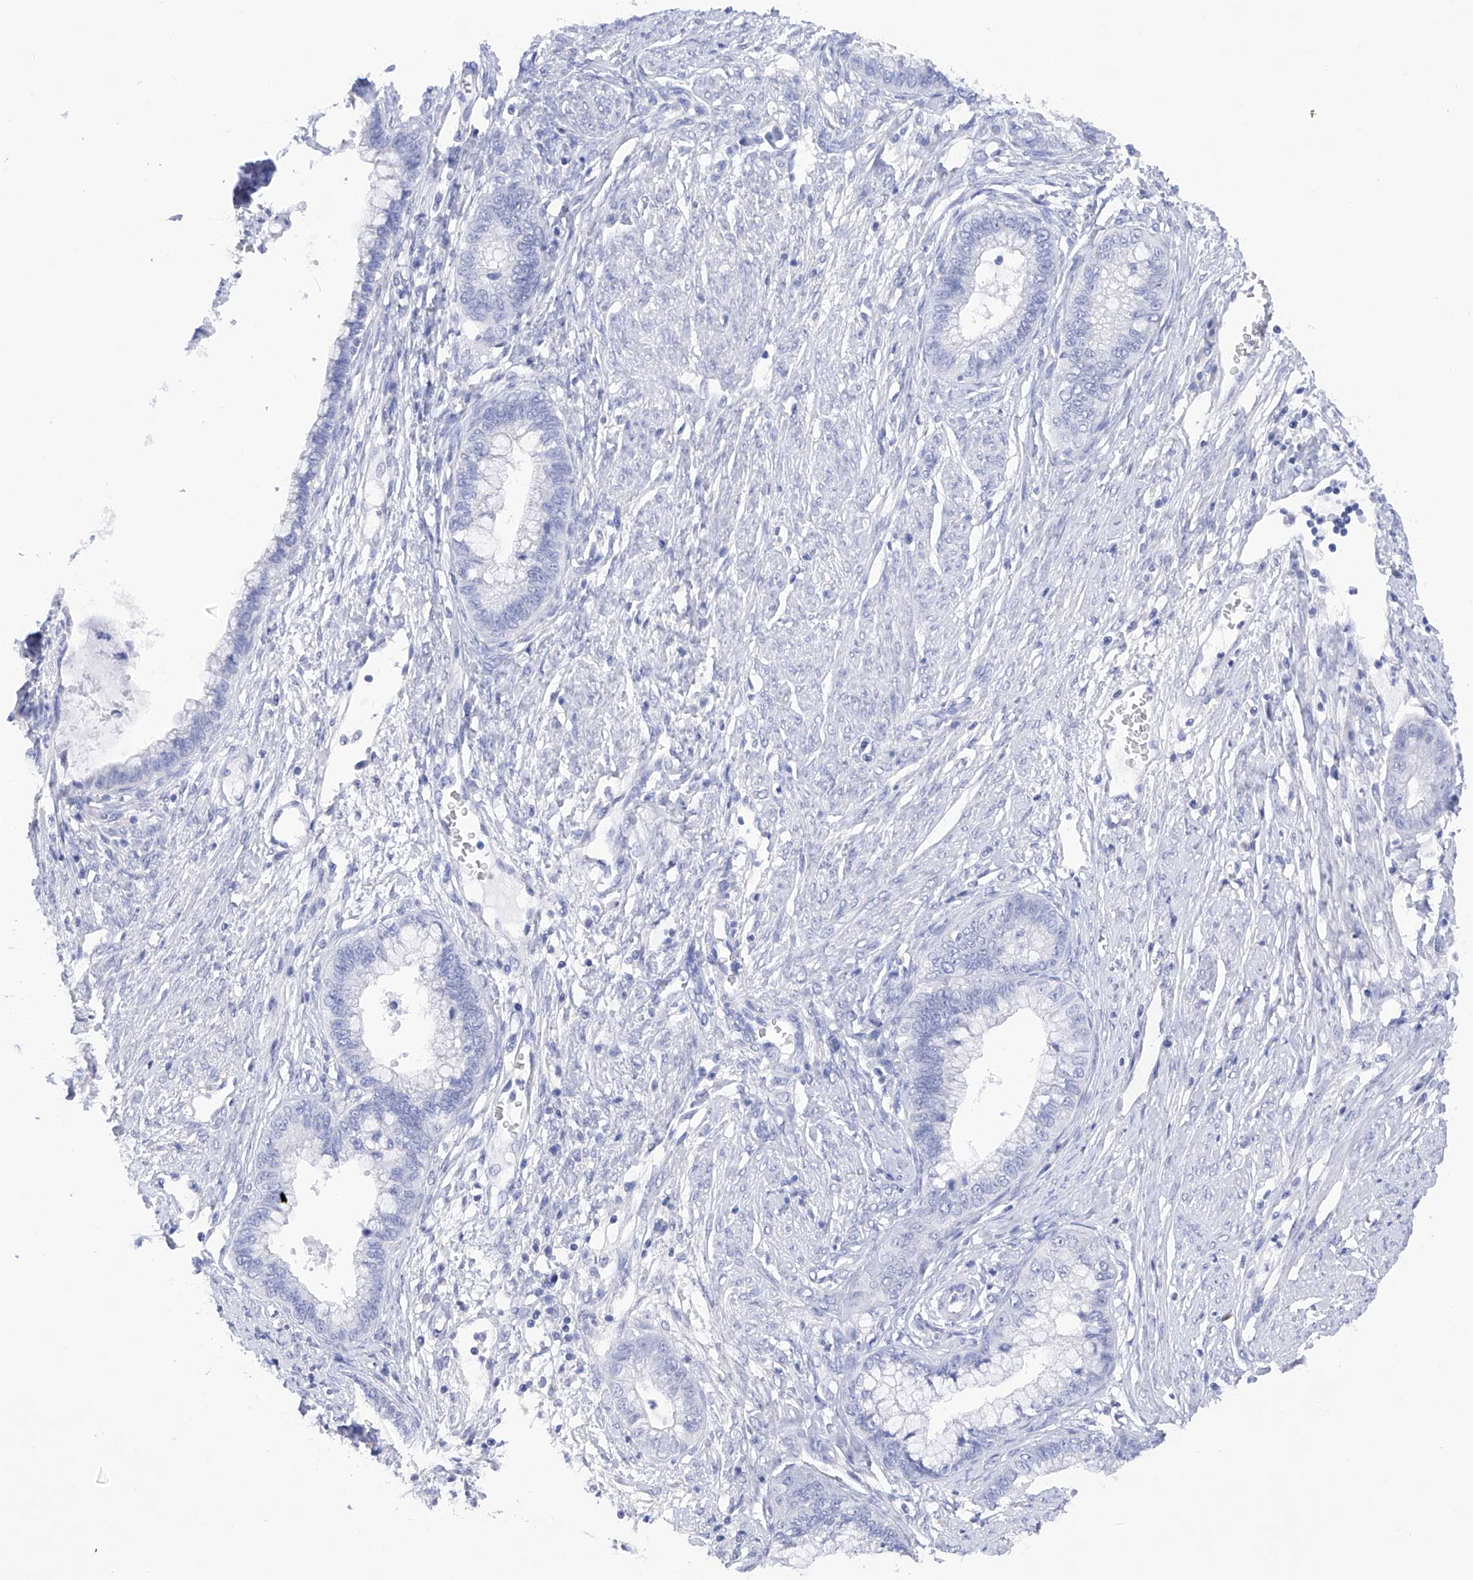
{"staining": {"intensity": "negative", "quantity": "none", "location": "none"}, "tissue": "cervical cancer", "cell_type": "Tumor cells", "image_type": "cancer", "snomed": [{"axis": "morphology", "description": "Adenocarcinoma, NOS"}, {"axis": "topography", "description": "Cervix"}], "caption": "The image shows no significant expression in tumor cells of cervical adenocarcinoma.", "gene": "FLG", "patient": {"sex": "female", "age": 44}}